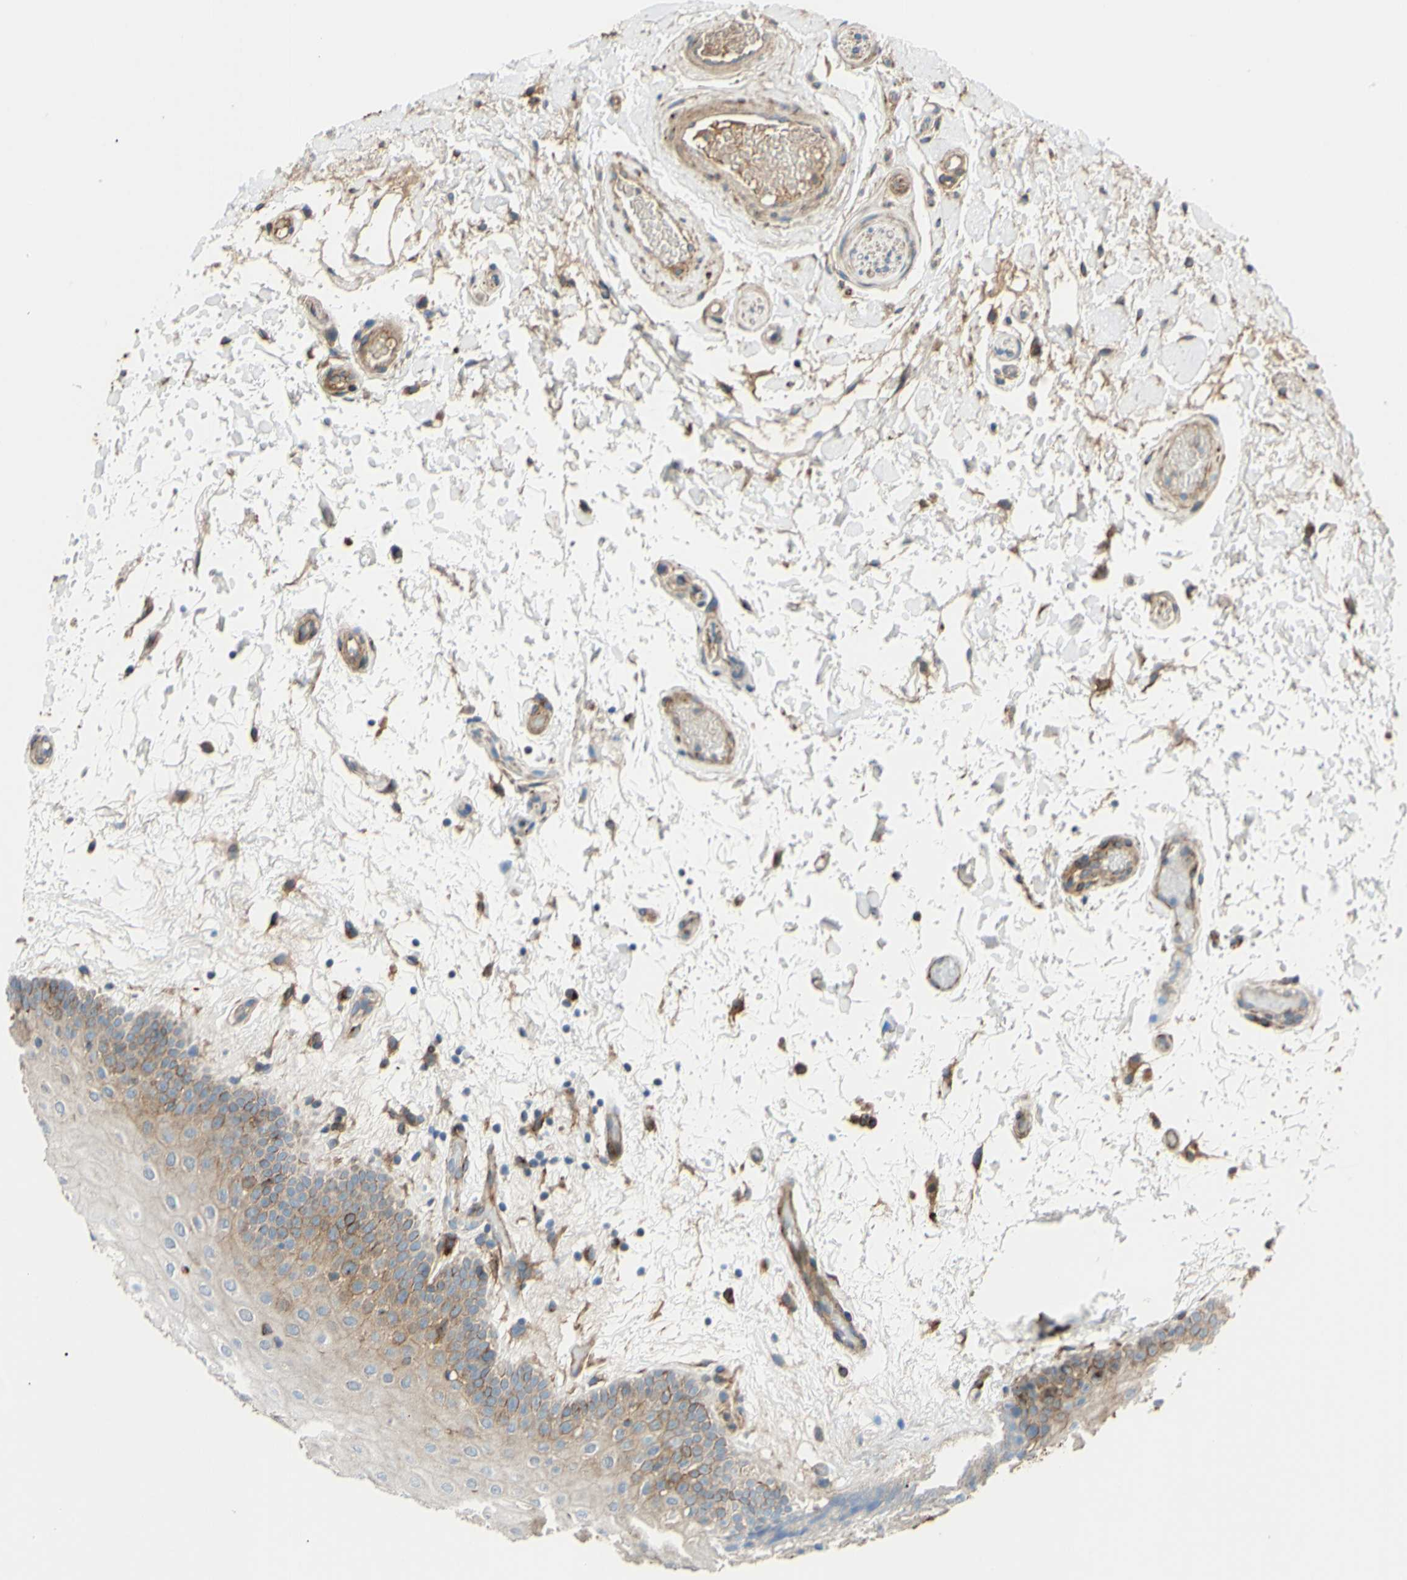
{"staining": {"intensity": "moderate", "quantity": "25%-75%", "location": "cytoplasmic/membranous"}, "tissue": "oral mucosa", "cell_type": "Squamous epithelial cells", "image_type": "normal", "snomed": [{"axis": "morphology", "description": "Normal tissue, NOS"}, {"axis": "morphology", "description": "Squamous cell carcinoma, NOS"}, {"axis": "topography", "description": "Skeletal muscle"}, {"axis": "topography", "description": "Oral tissue"}, {"axis": "topography", "description": "Head-Neck"}], "caption": "Human oral mucosa stained with a brown dye reveals moderate cytoplasmic/membranous positive staining in about 25%-75% of squamous epithelial cells.", "gene": "ARHGAP1", "patient": {"sex": "male", "age": 71}}